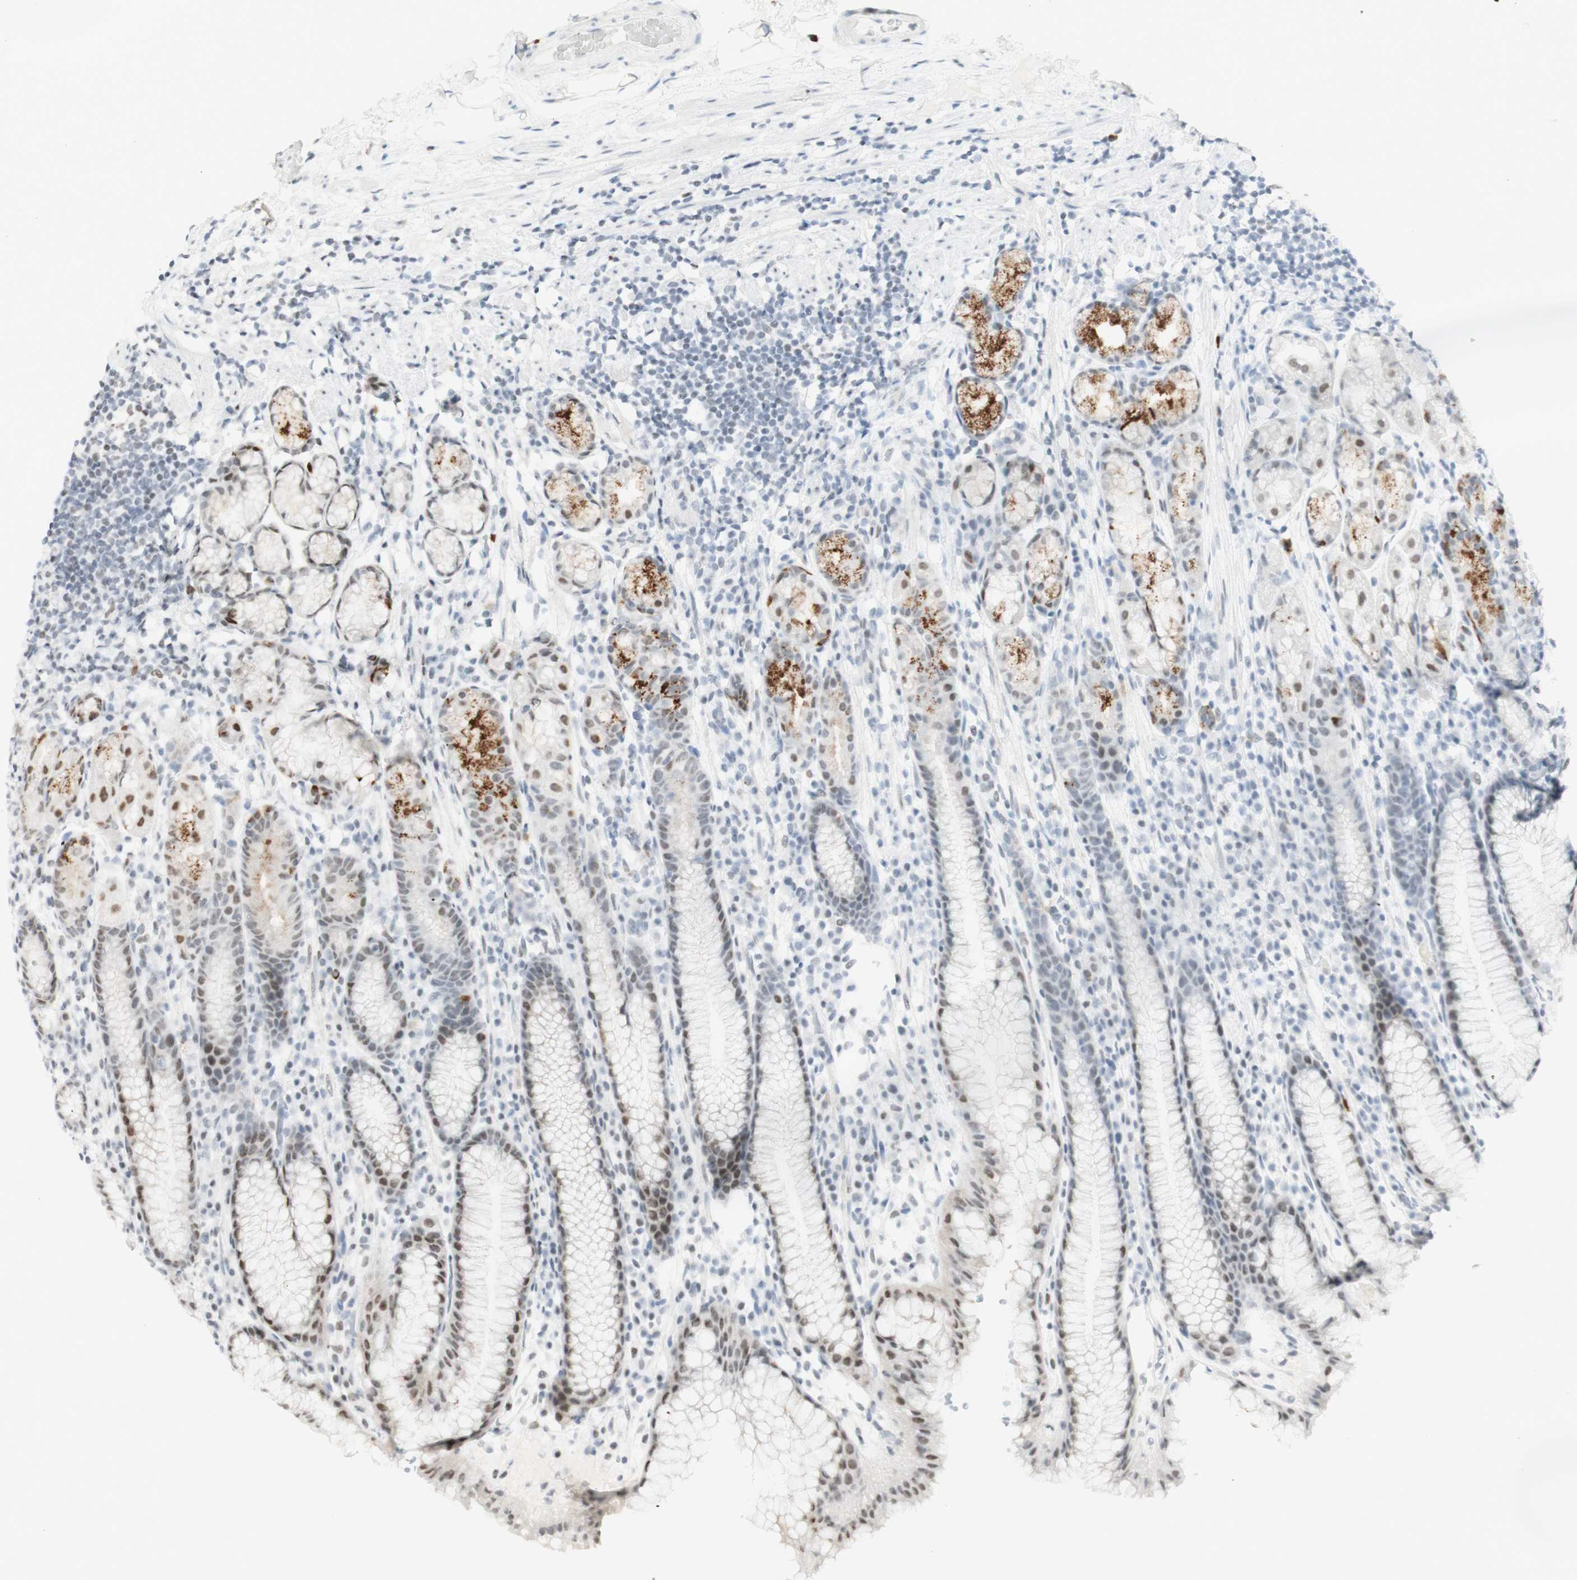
{"staining": {"intensity": "weak", "quantity": "25%-75%", "location": "nuclear"}, "tissue": "stomach", "cell_type": "Glandular cells", "image_type": "normal", "snomed": [{"axis": "morphology", "description": "Normal tissue, NOS"}, {"axis": "topography", "description": "Stomach, lower"}], "caption": "A high-resolution micrograph shows immunohistochemistry staining of benign stomach, which displays weak nuclear expression in about 25%-75% of glandular cells. (IHC, brightfield microscopy, high magnification).", "gene": "ZMYM6", "patient": {"sex": "male", "age": 52}}